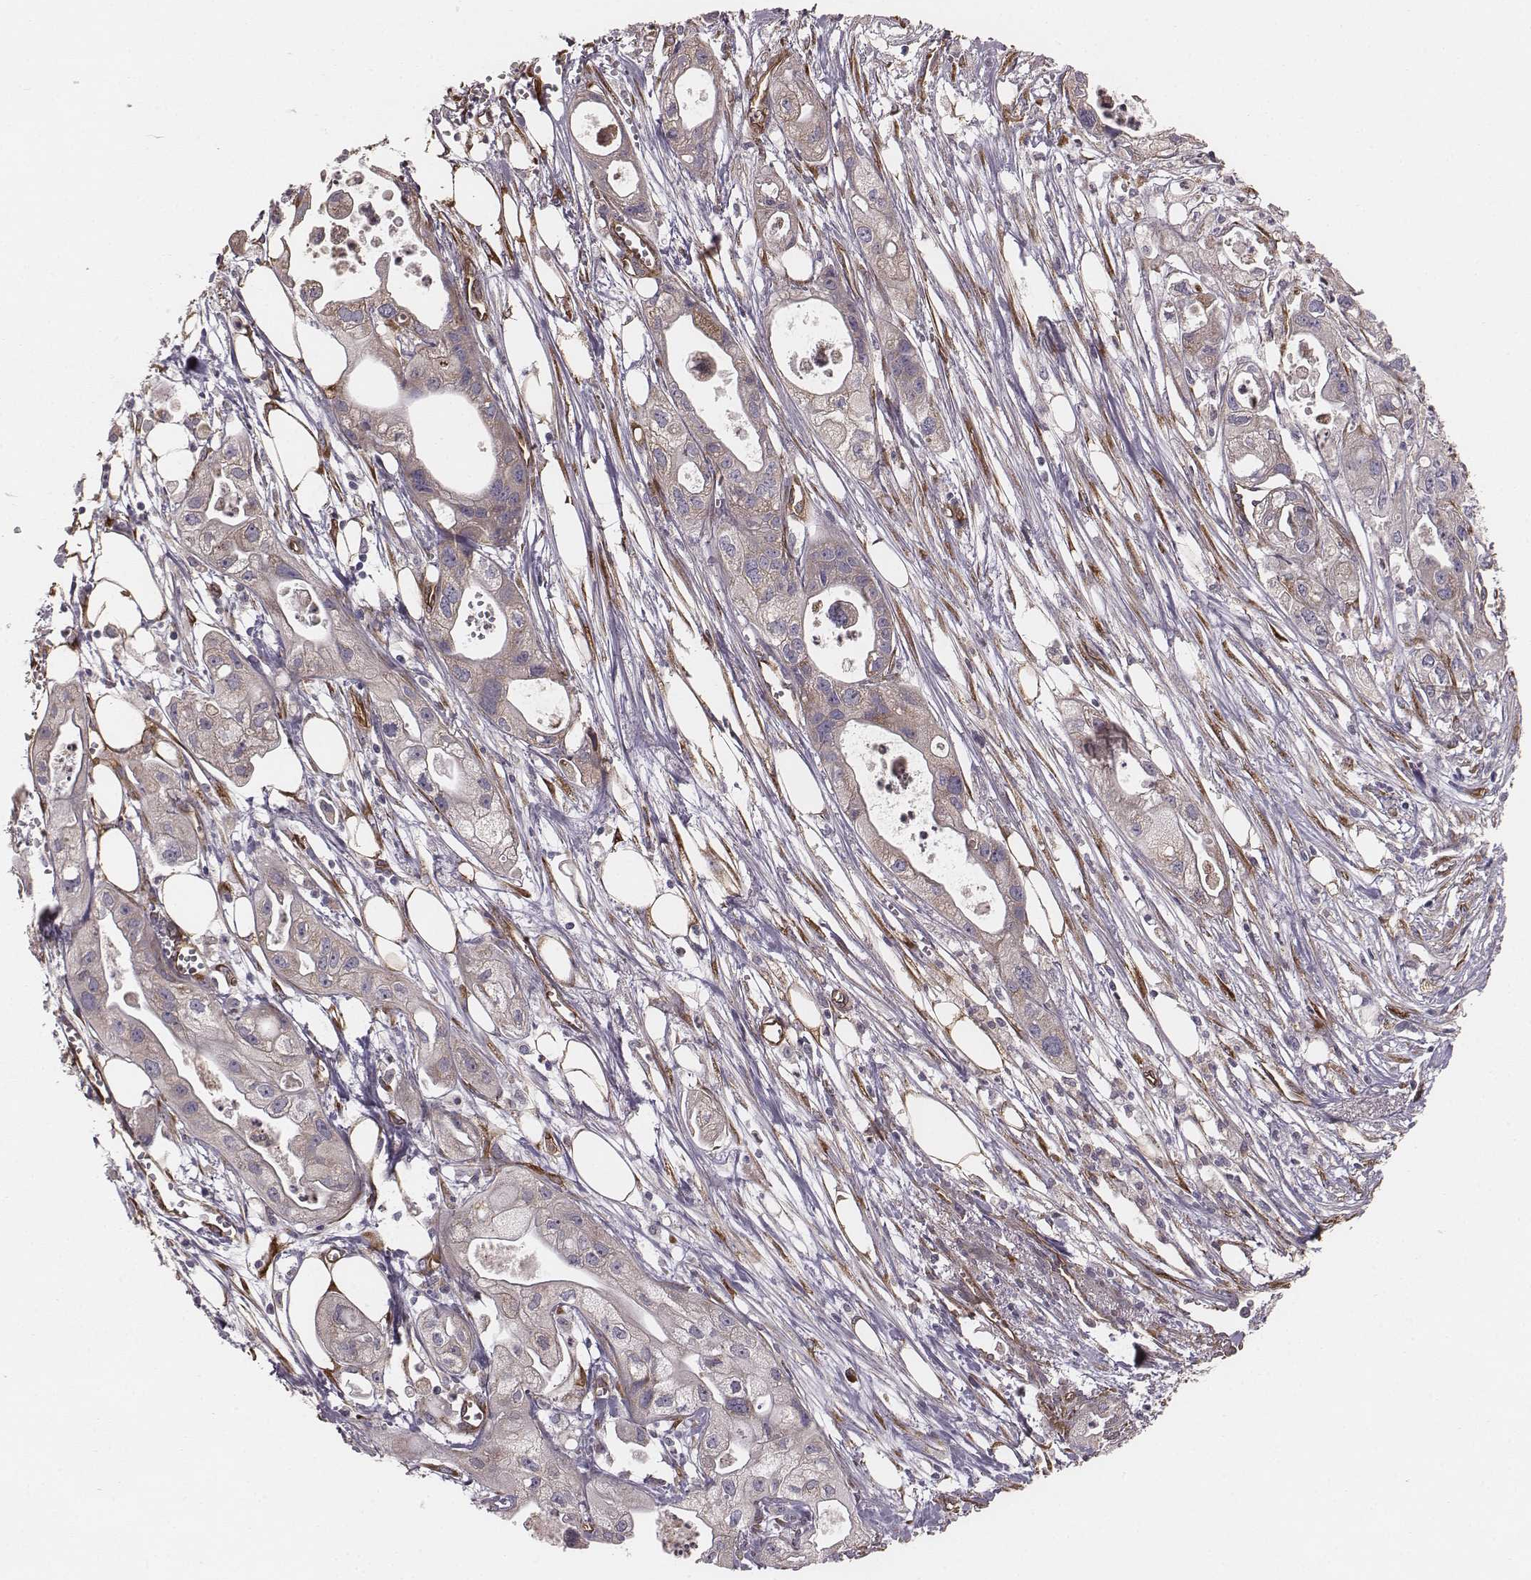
{"staining": {"intensity": "weak", "quantity": "25%-75%", "location": "cytoplasmic/membranous"}, "tissue": "pancreatic cancer", "cell_type": "Tumor cells", "image_type": "cancer", "snomed": [{"axis": "morphology", "description": "Adenocarcinoma, NOS"}, {"axis": "topography", "description": "Pancreas"}], "caption": "IHC histopathology image of neoplastic tissue: human pancreatic adenocarcinoma stained using immunohistochemistry (IHC) demonstrates low levels of weak protein expression localized specifically in the cytoplasmic/membranous of tumor cells, appearing as a cytoplasmic/membranous brown color.", "gene": "PALMD", "patient": {"sex": "male", "age": 70}}